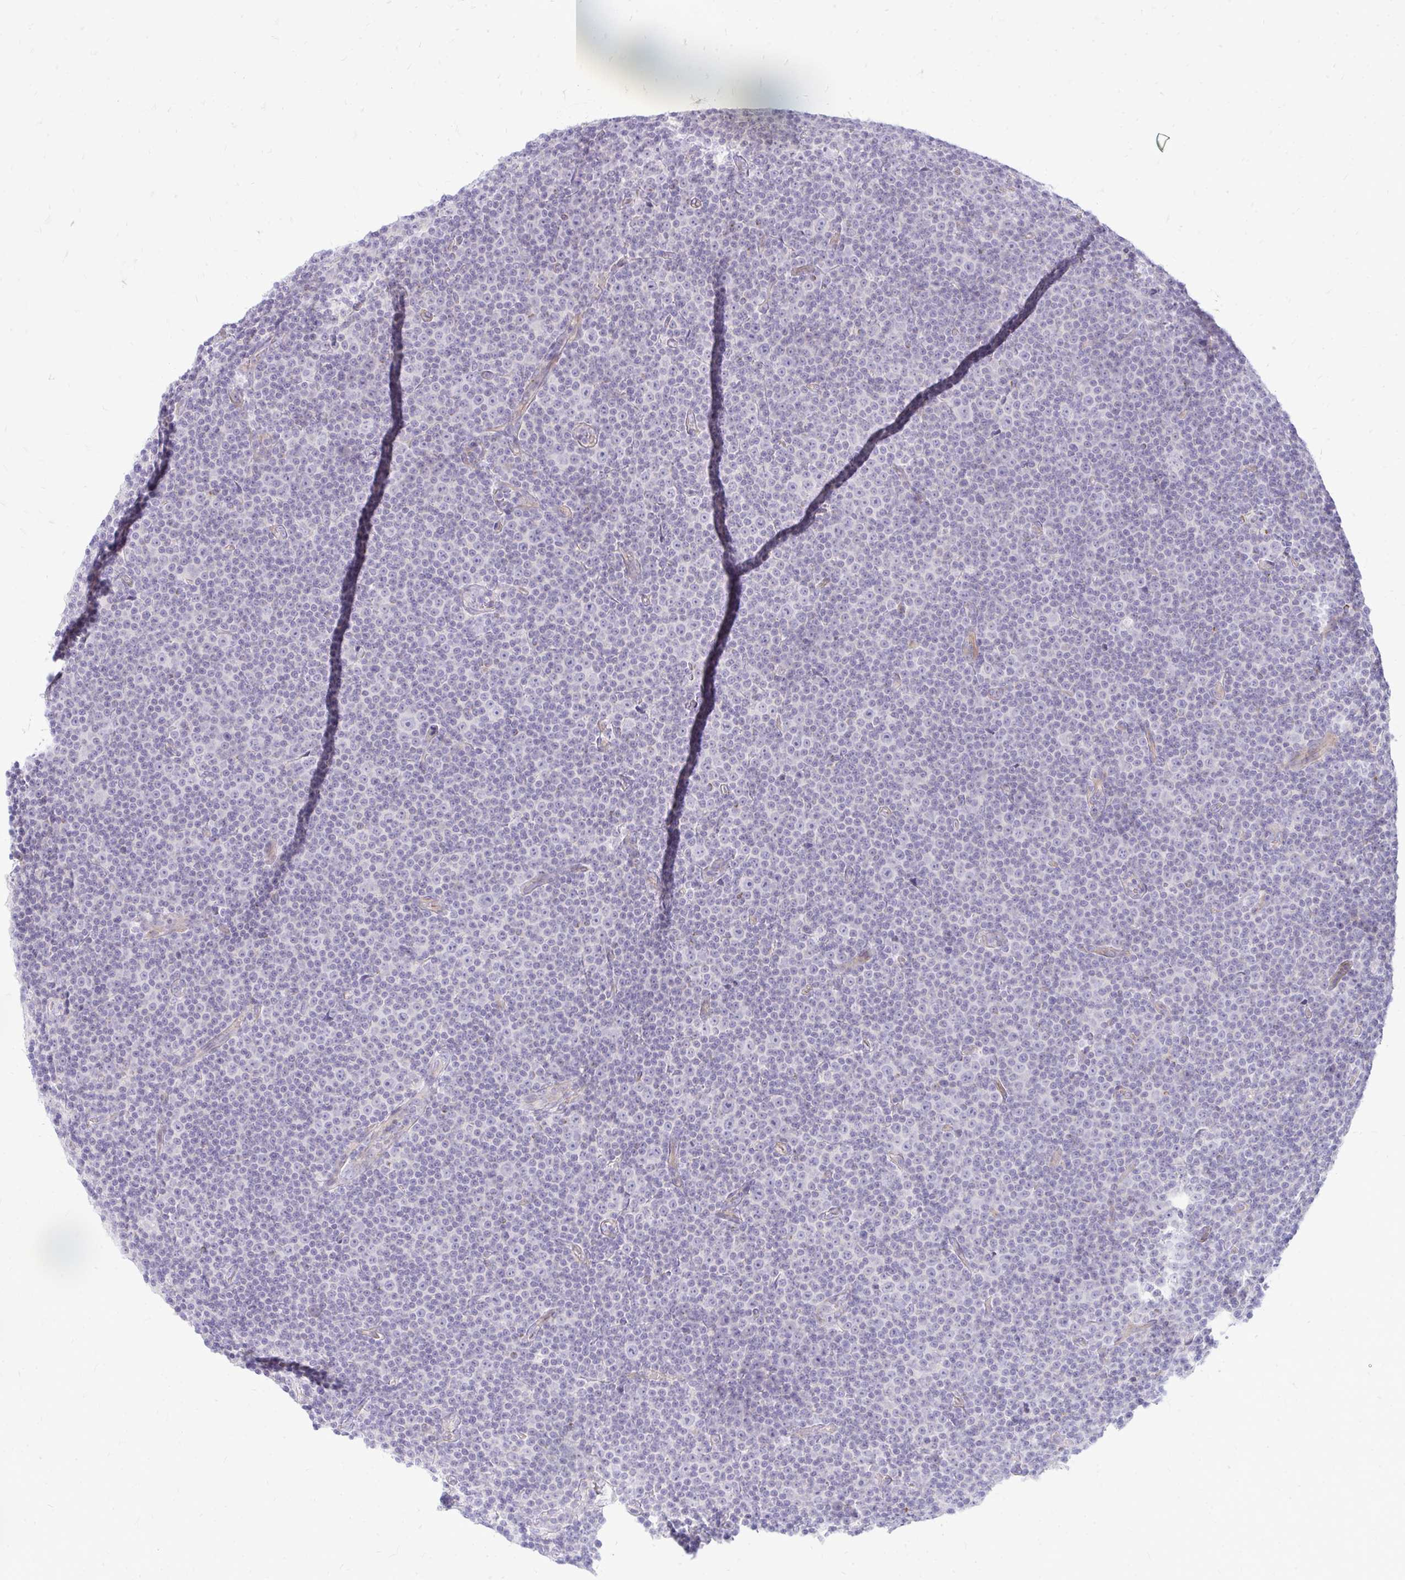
{"staining": {"intensity": "negative", "quantity": "none", "location": "none"}, "tissue": "lymphoma", "cell_type": "Tumor cells", "image_type": "cancer", "snomed": [{"axis": "morphology", "description": "Malignant lymphoma, non-Hodgkin's type, Low grade"}, {"axis": "topography", "description": "Lymph node"}], "caption": "Immunohistochemistry image of neoplastic tissue: human lymphoma stained with DAB reveals no significant protein positivity in tumor cells. The staining was performed using DAB (3,3'-diaminobenzidine) to visualize the protein expression in brown, while the nuclei were stained in blue with hematoxylin (Magnification: 20x).", "gene": "TSPEAR", "patient": {"sex": "female", "age": 67}}